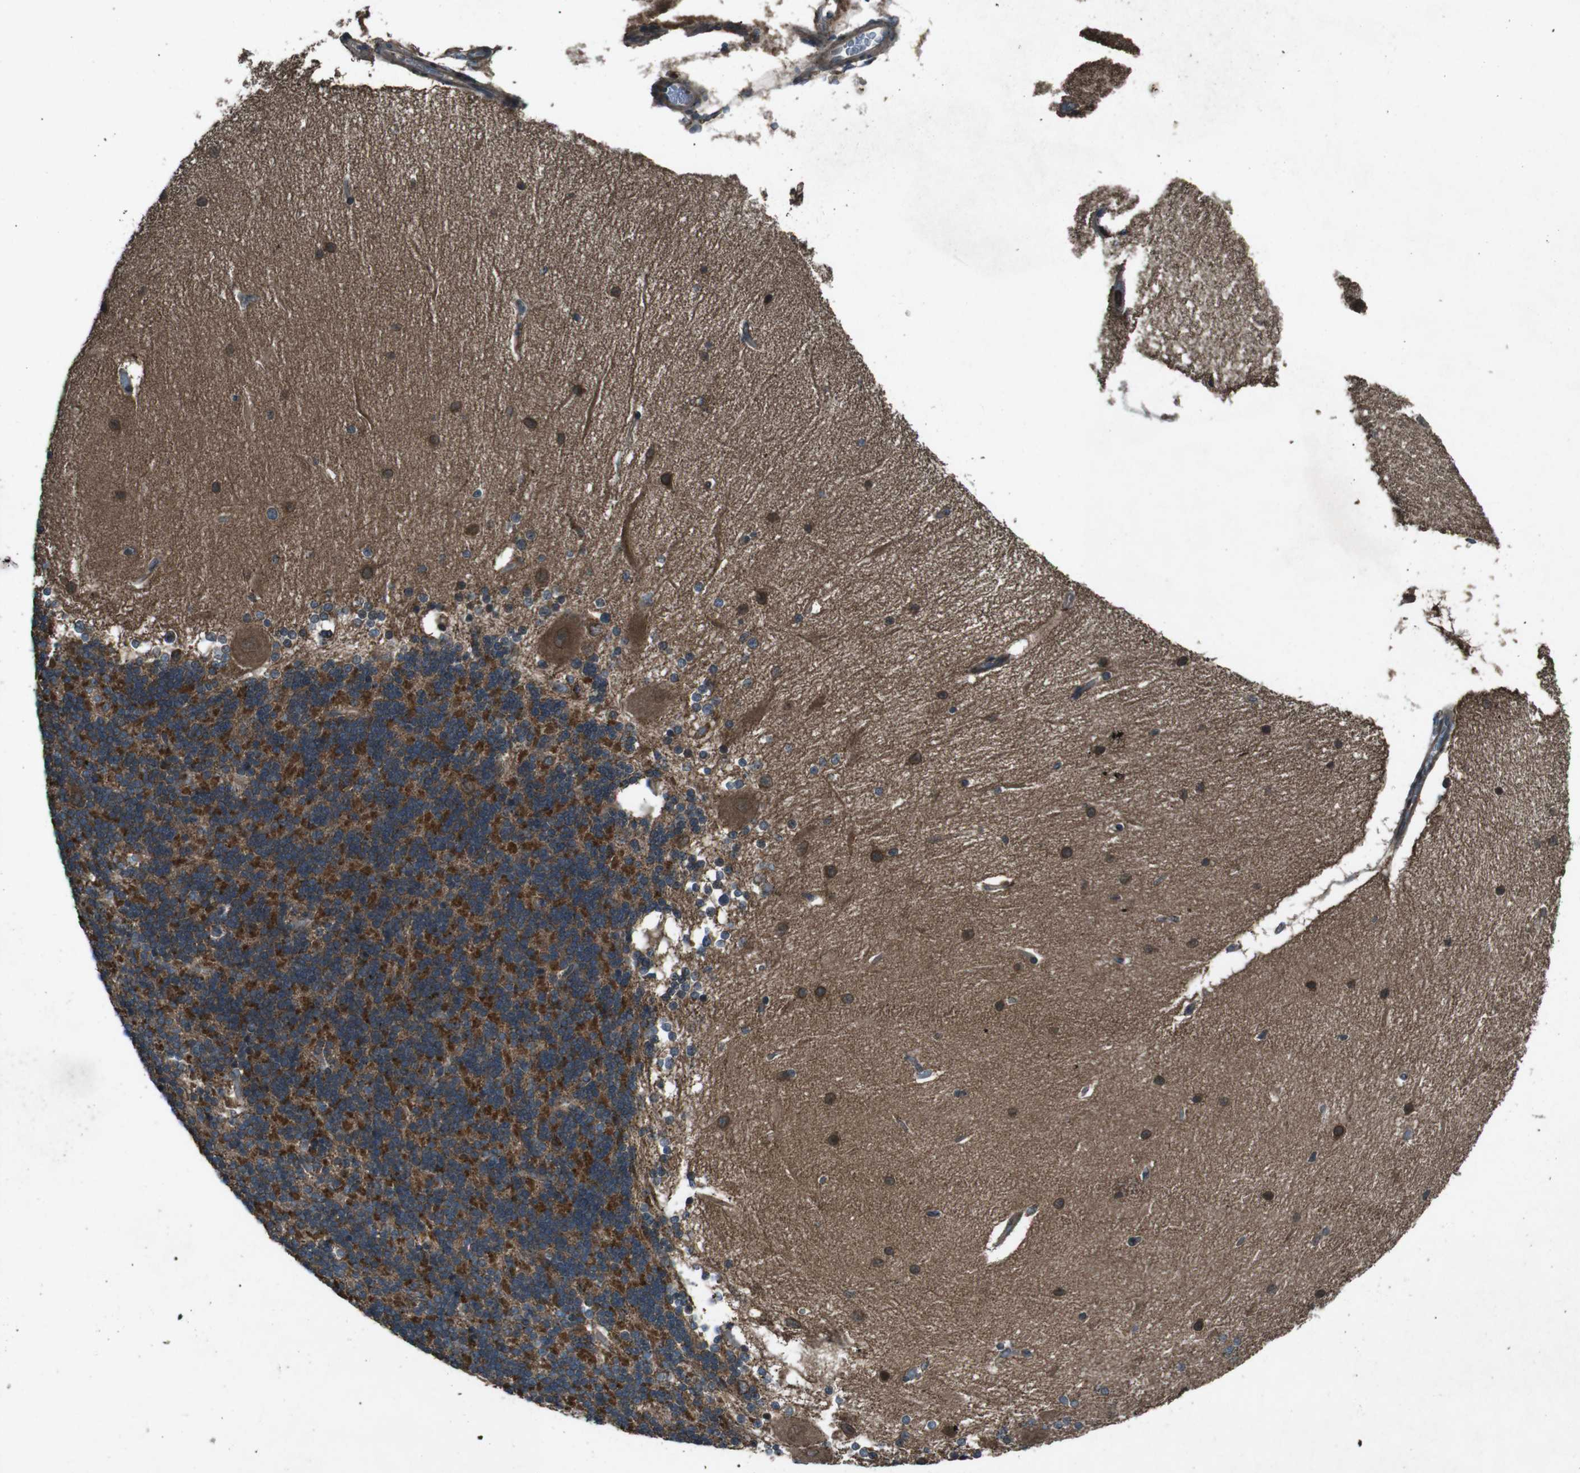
{"staining": {"intensity": "strong", "quantity": "25%-75%", "location": "cytoplasmic/membranous"}, "tissue": "cerebellum", "cell_type": "Cells in granular layer", "image_type": "normal", "snomed": [{"axis": "morphology", "description": "Normal tissue, NOS"}, {"axis": "topography", "description": "Cerebellum"}], "caption": "IHC staining of unremarkable cerebellum, which exhibits high levels of strong cytoplasmic/membranous positivity in approximately 25%-75% of cells in granular layer indicating strong cytoplasmic/membranous protein positivity. The staining was performed using DAB (3,3'-diaminobenzidine) (brown) for protein detection and nuclei were counterstained in hematoxylin (blue).", "gene": "SLC27A4", "patient": {"sex": "female", "age": 54}}